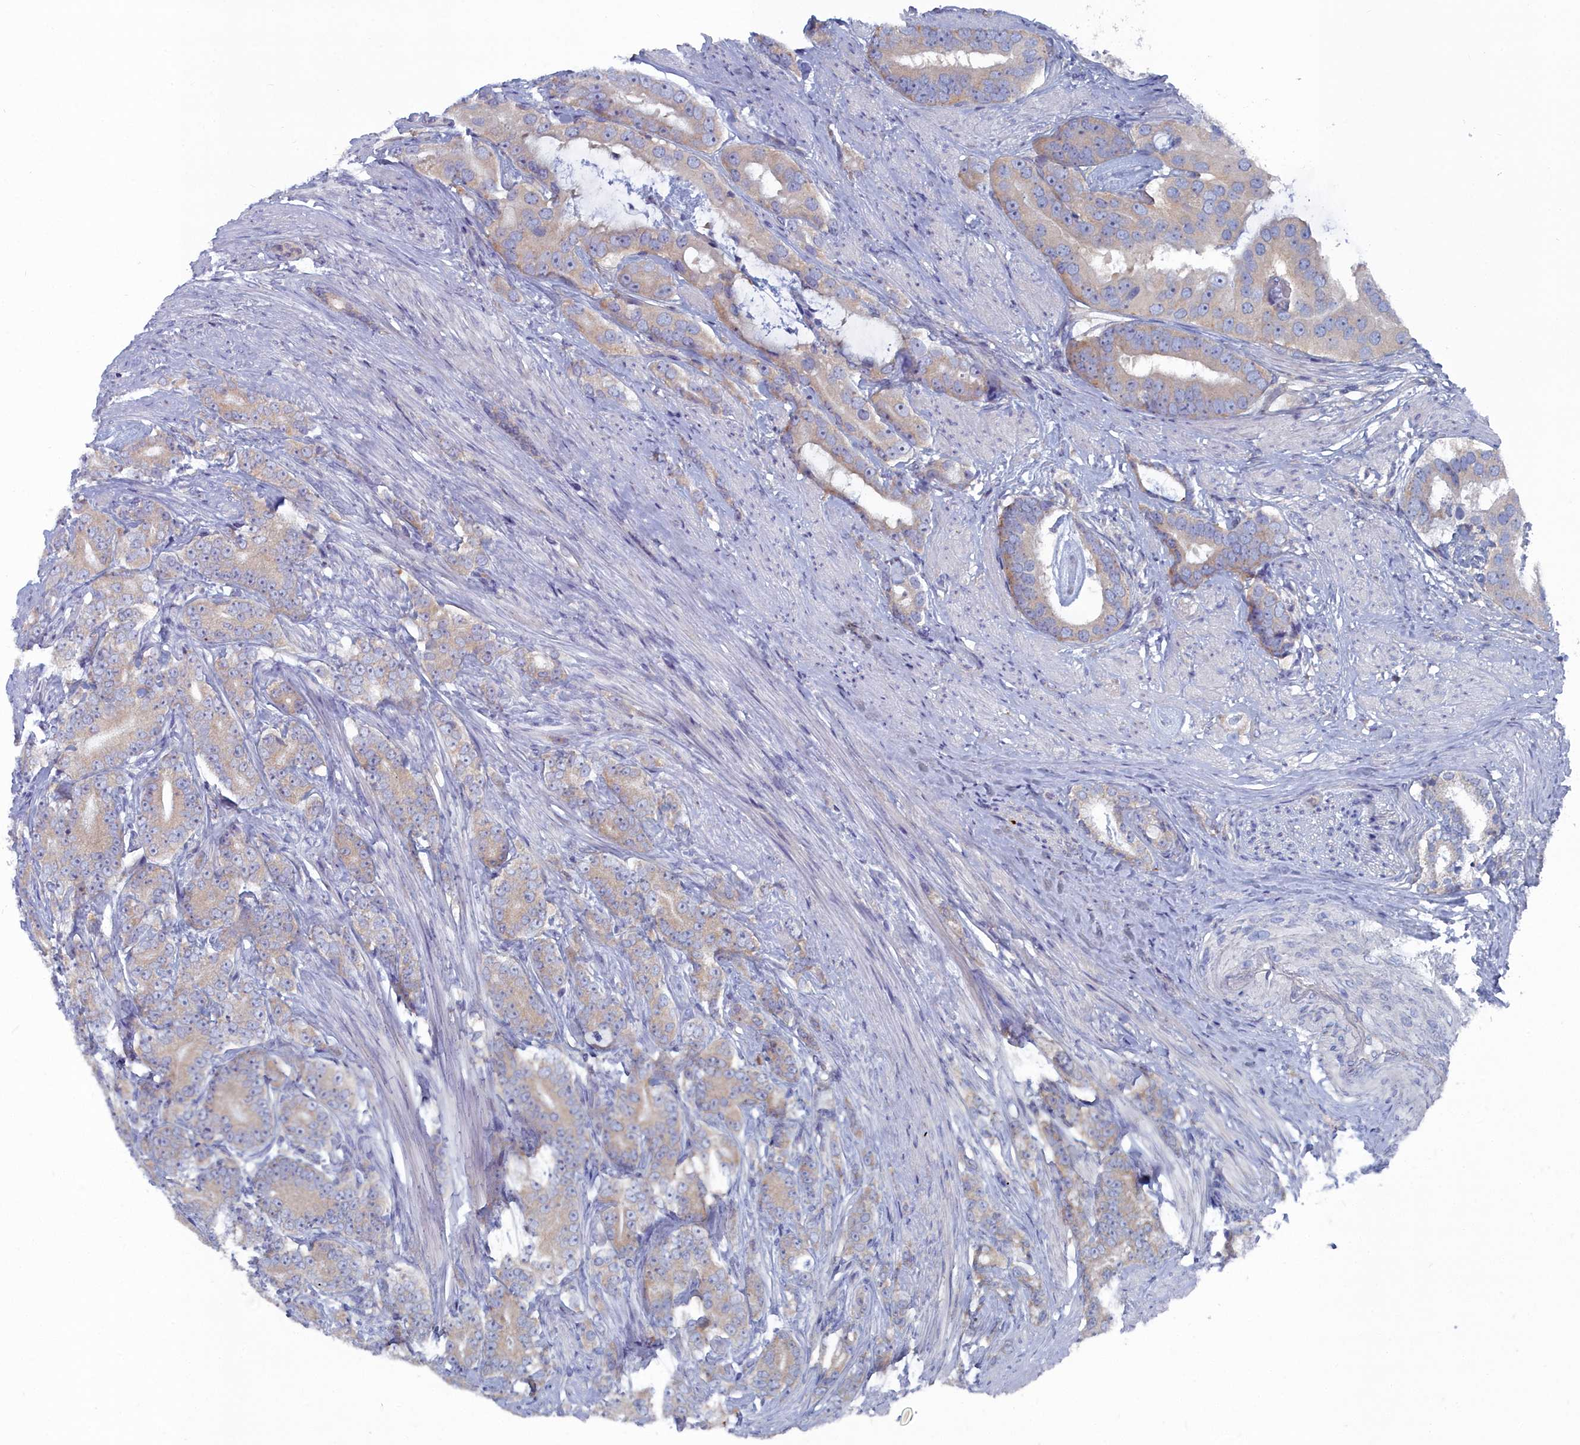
{"staining": {"intensity": "weak", "quantity": "25%-75%", "location": "cytoplasmic/membranous"}, "tissue": "prostate cancer", "cell_type": "Tumor cells", "image_type": "cancer", "snomed": [{"axis": "morphology", "description": "Adenocarcinoma, Low grade"}, {"axis": "topography", "description": "Prostate"}], "caption": "A brown stain shows weak cytoplasmic/membranous staining of a protein in prostate low-grade adenocarcinoma tumor cells.", "gene": "CCDC149", "patient": {"sex": "male", "age": 71}}